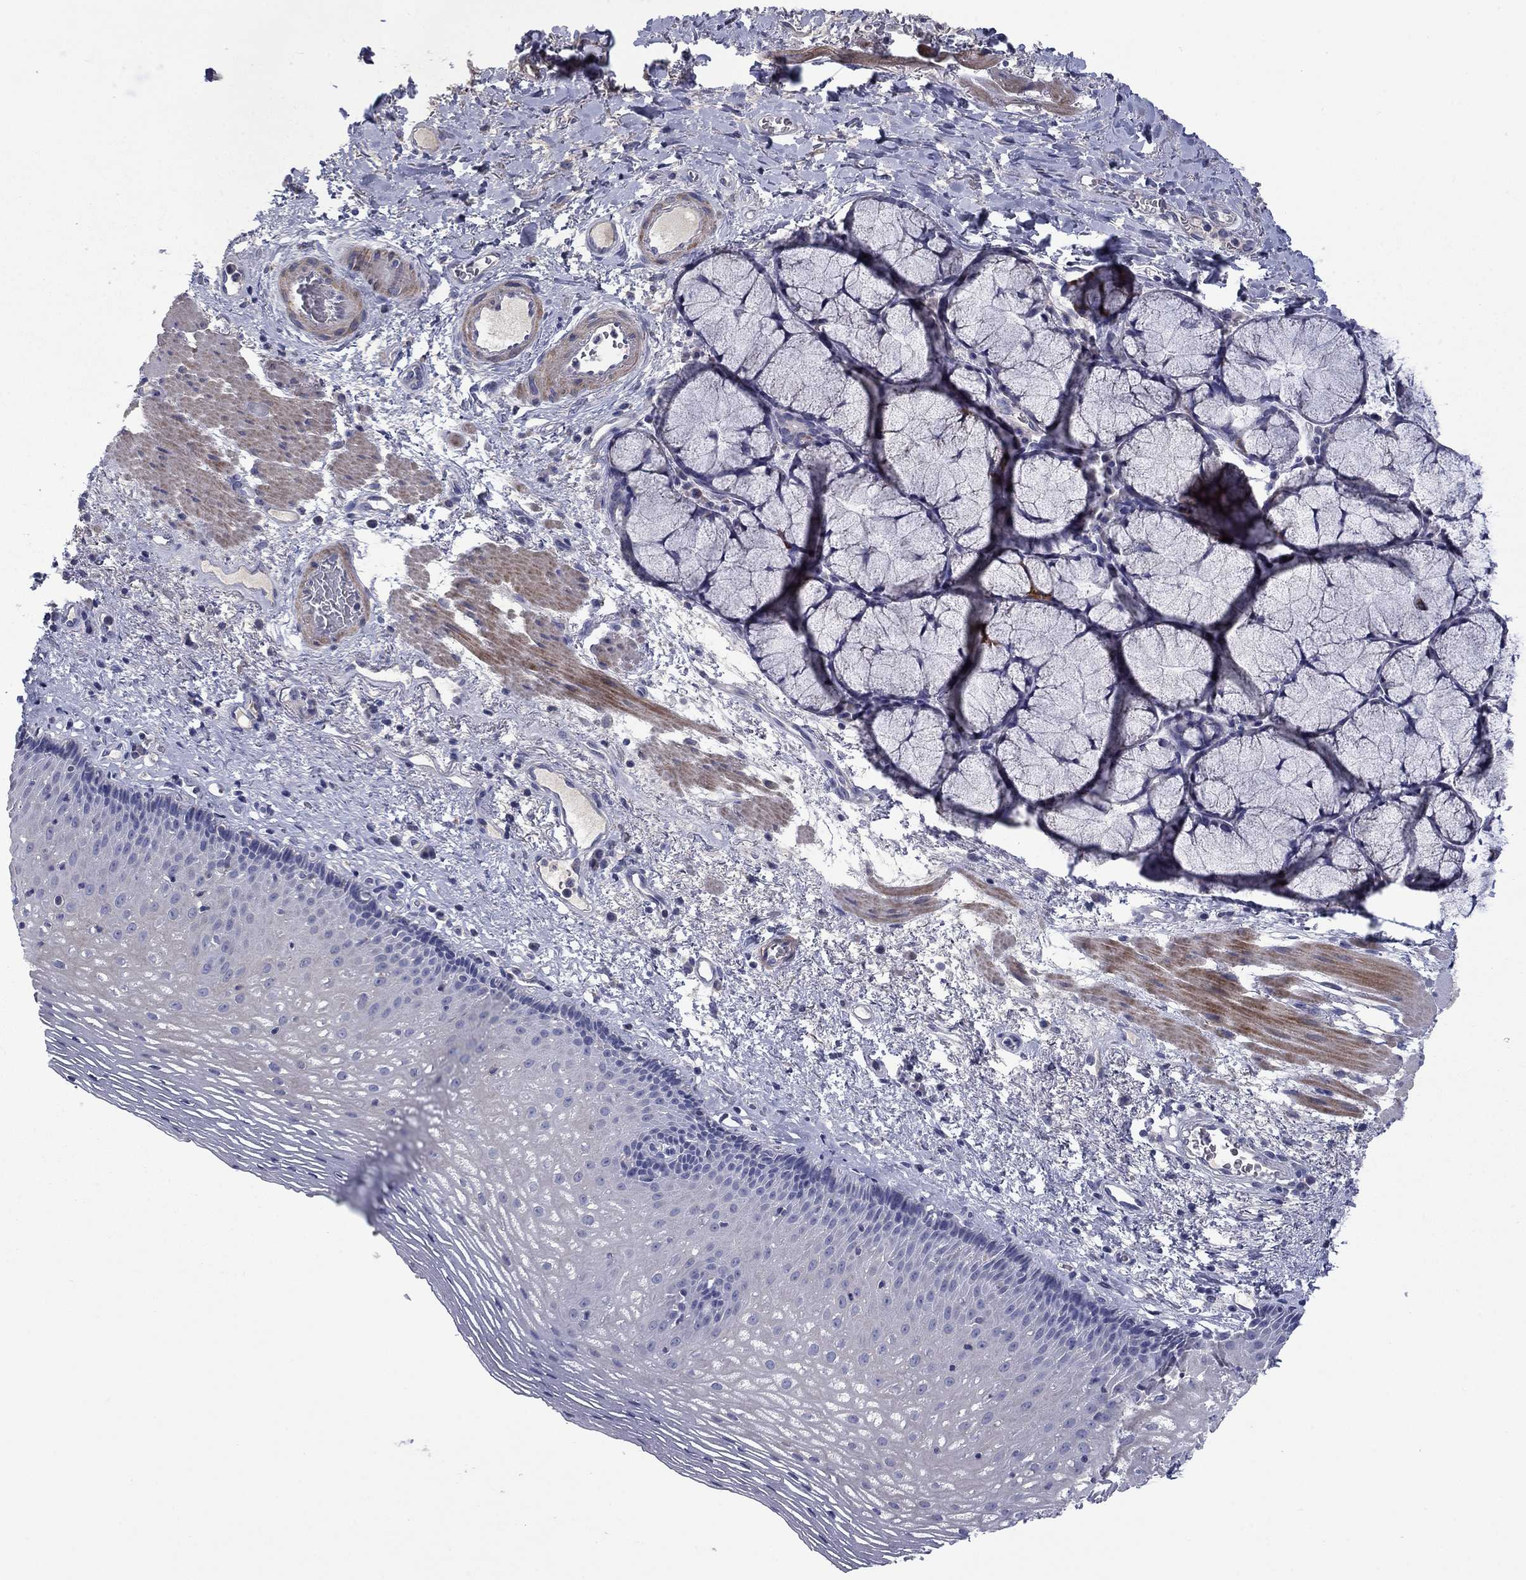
{"staining": {"intensity": "negative", "quantity": "none", "location": "none"}, "tissue": "esophagus", "cell_type": "Squamous epithelial cells", "image_type": "normal", "snomed": [{"axis": "morphology", "description": "Normal tissue, NOS"}, {"axis": "topography", "description": "Esophagus"}], "caption": "Immunohistochemistry of unremarkable human esophagus shows no expression in squamous epithelial cells. The staining was performed using DAB (3,3'-diaminobenzidine) to visualize the protein expression in brown, while the nuclei were stained in blue with hematoxylin (Magnification: 20x).", "gene": "FRK", "patient": {"sex": "male", "age": 76}}